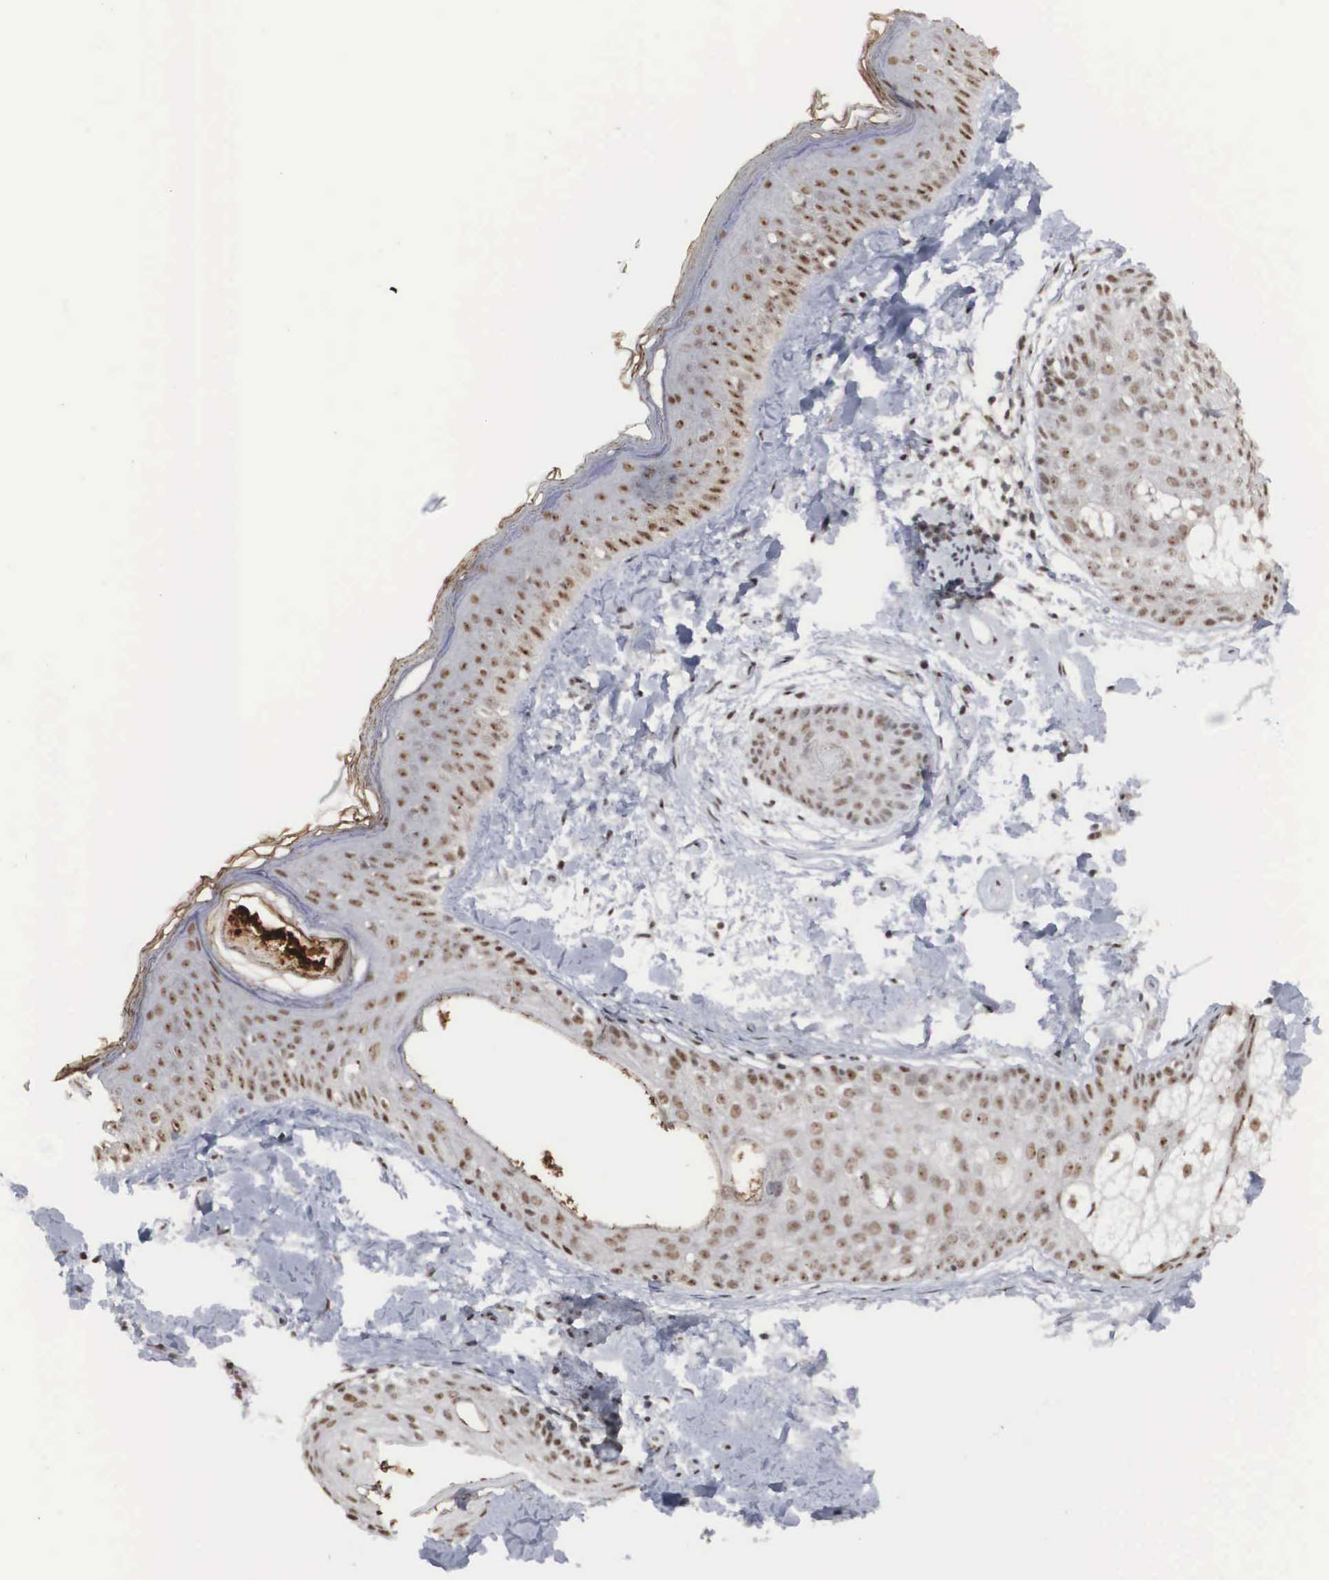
{"staining": {"intensity": "moderate", "quantity": ">75%", "location": "nuclear"}, "tissue": "skin", "cell_type": "Fibroblasts", "image_type": "normal", "snomed": [{"axis": "morphology", "description": "Normal tissue, NOS"}, {"axis": "topography", "description": "Skin"}], "caption": "High-power microscopy captured an IHC histopathology image of benign skin, revealing moderate nuclear expression in about >75% of fibroblasts.", "gene": "AUTS2", "patient": {"sex": "male", "age": 86}}